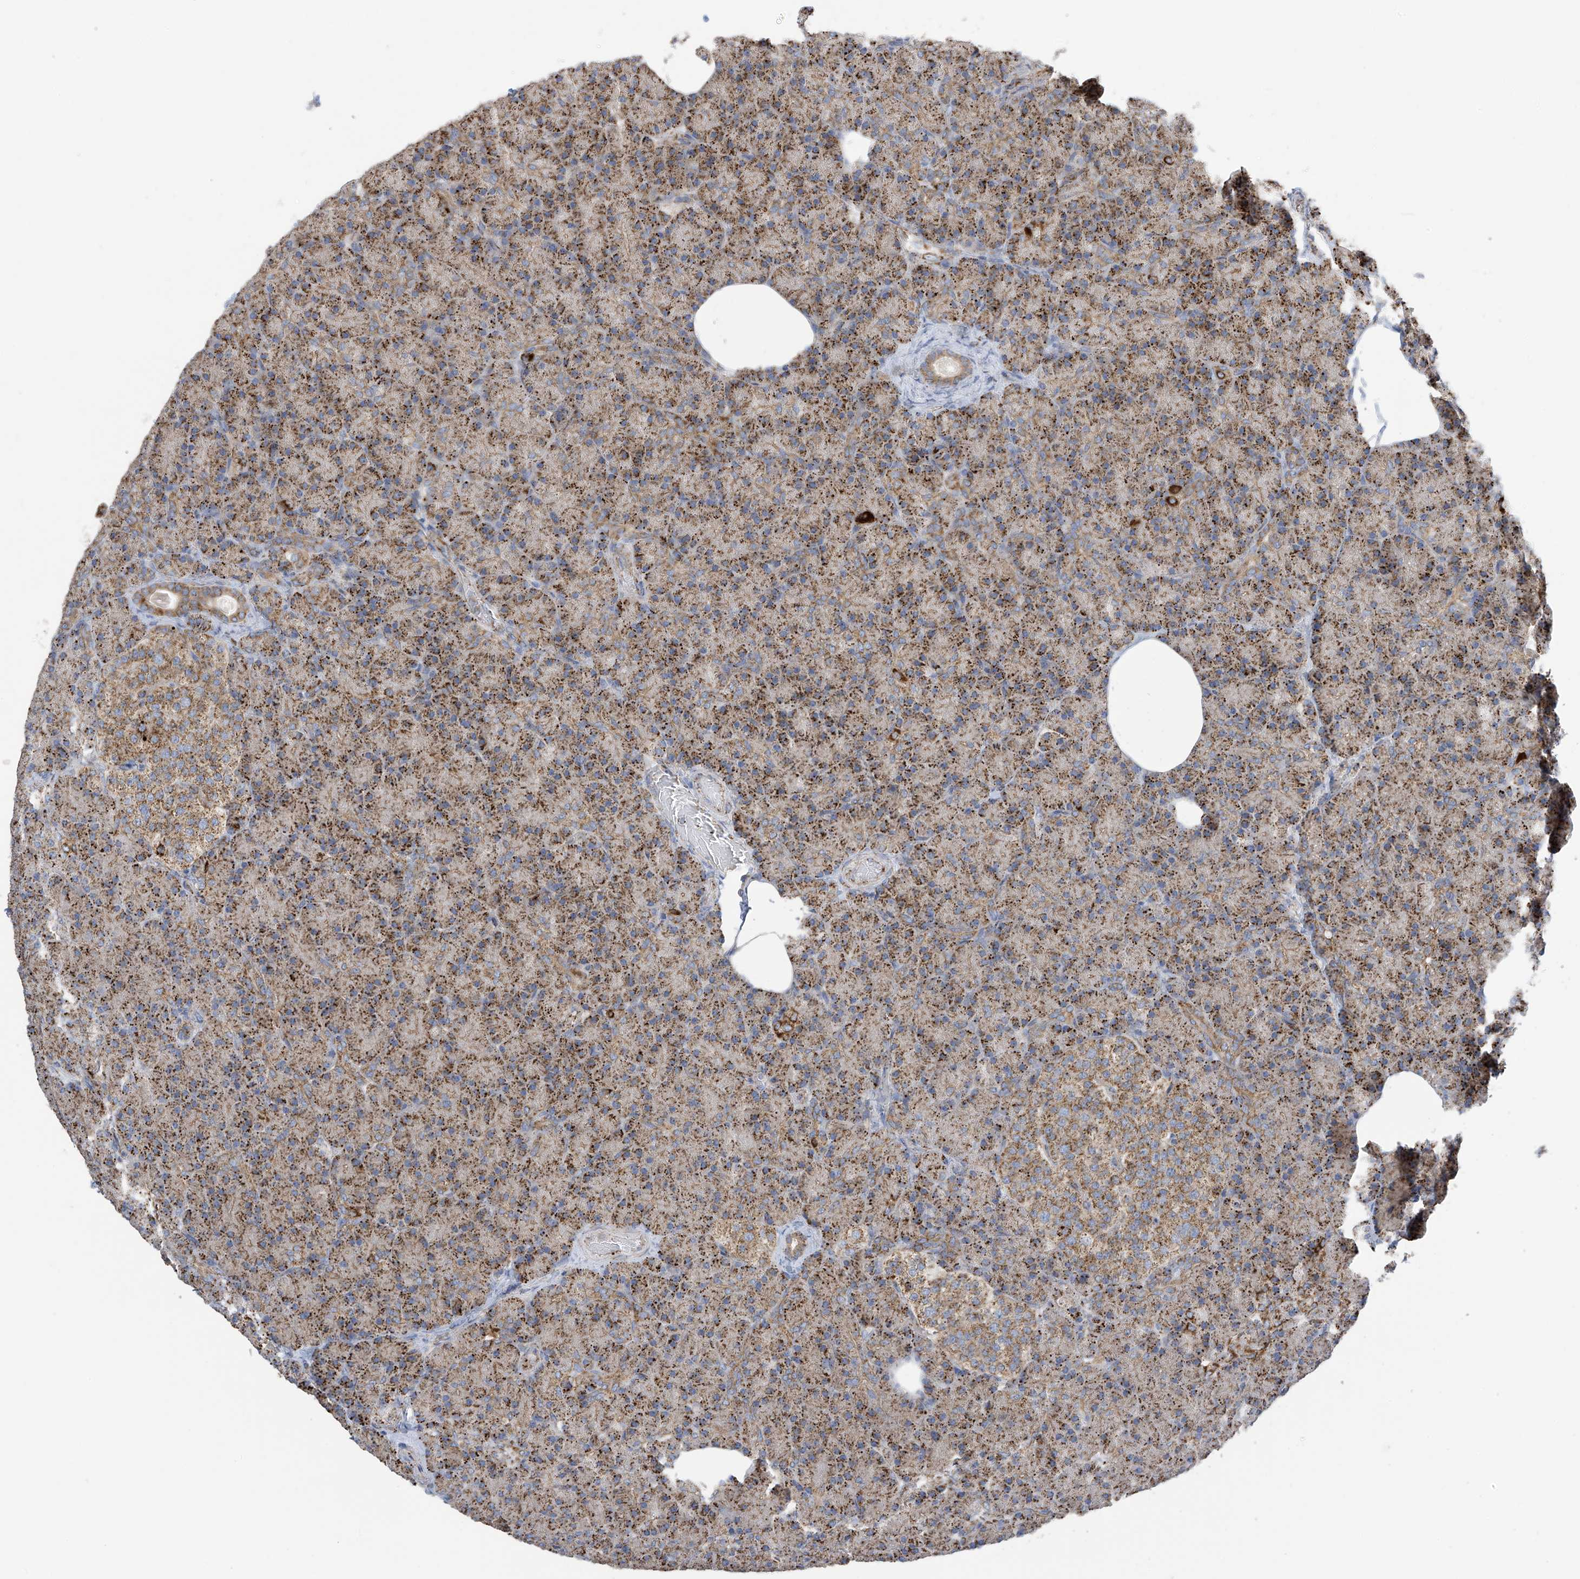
{"staining": {"intensity": "strong", "quantity": ">75%", "location": "cytoplasmic/membranous"}, "tissue": "pancreas", "cell_type": "Exocrine glandular cells", "image_type": "normal", "snomed": [{"axis": "morphology", "description": "Normal tissue, NOS"}, {"axis": "topography", "description": "Pancreas"}], "caption": "Pancreas stained with DAB (3,3'-diaminobenzidine) IHC shows high levels of strong cytoplasmic/membranous expression in approximately >75% of exocrine glandular cells.", "gene": "PNPT1", "patient": {"sex": "female", "age": 43}}